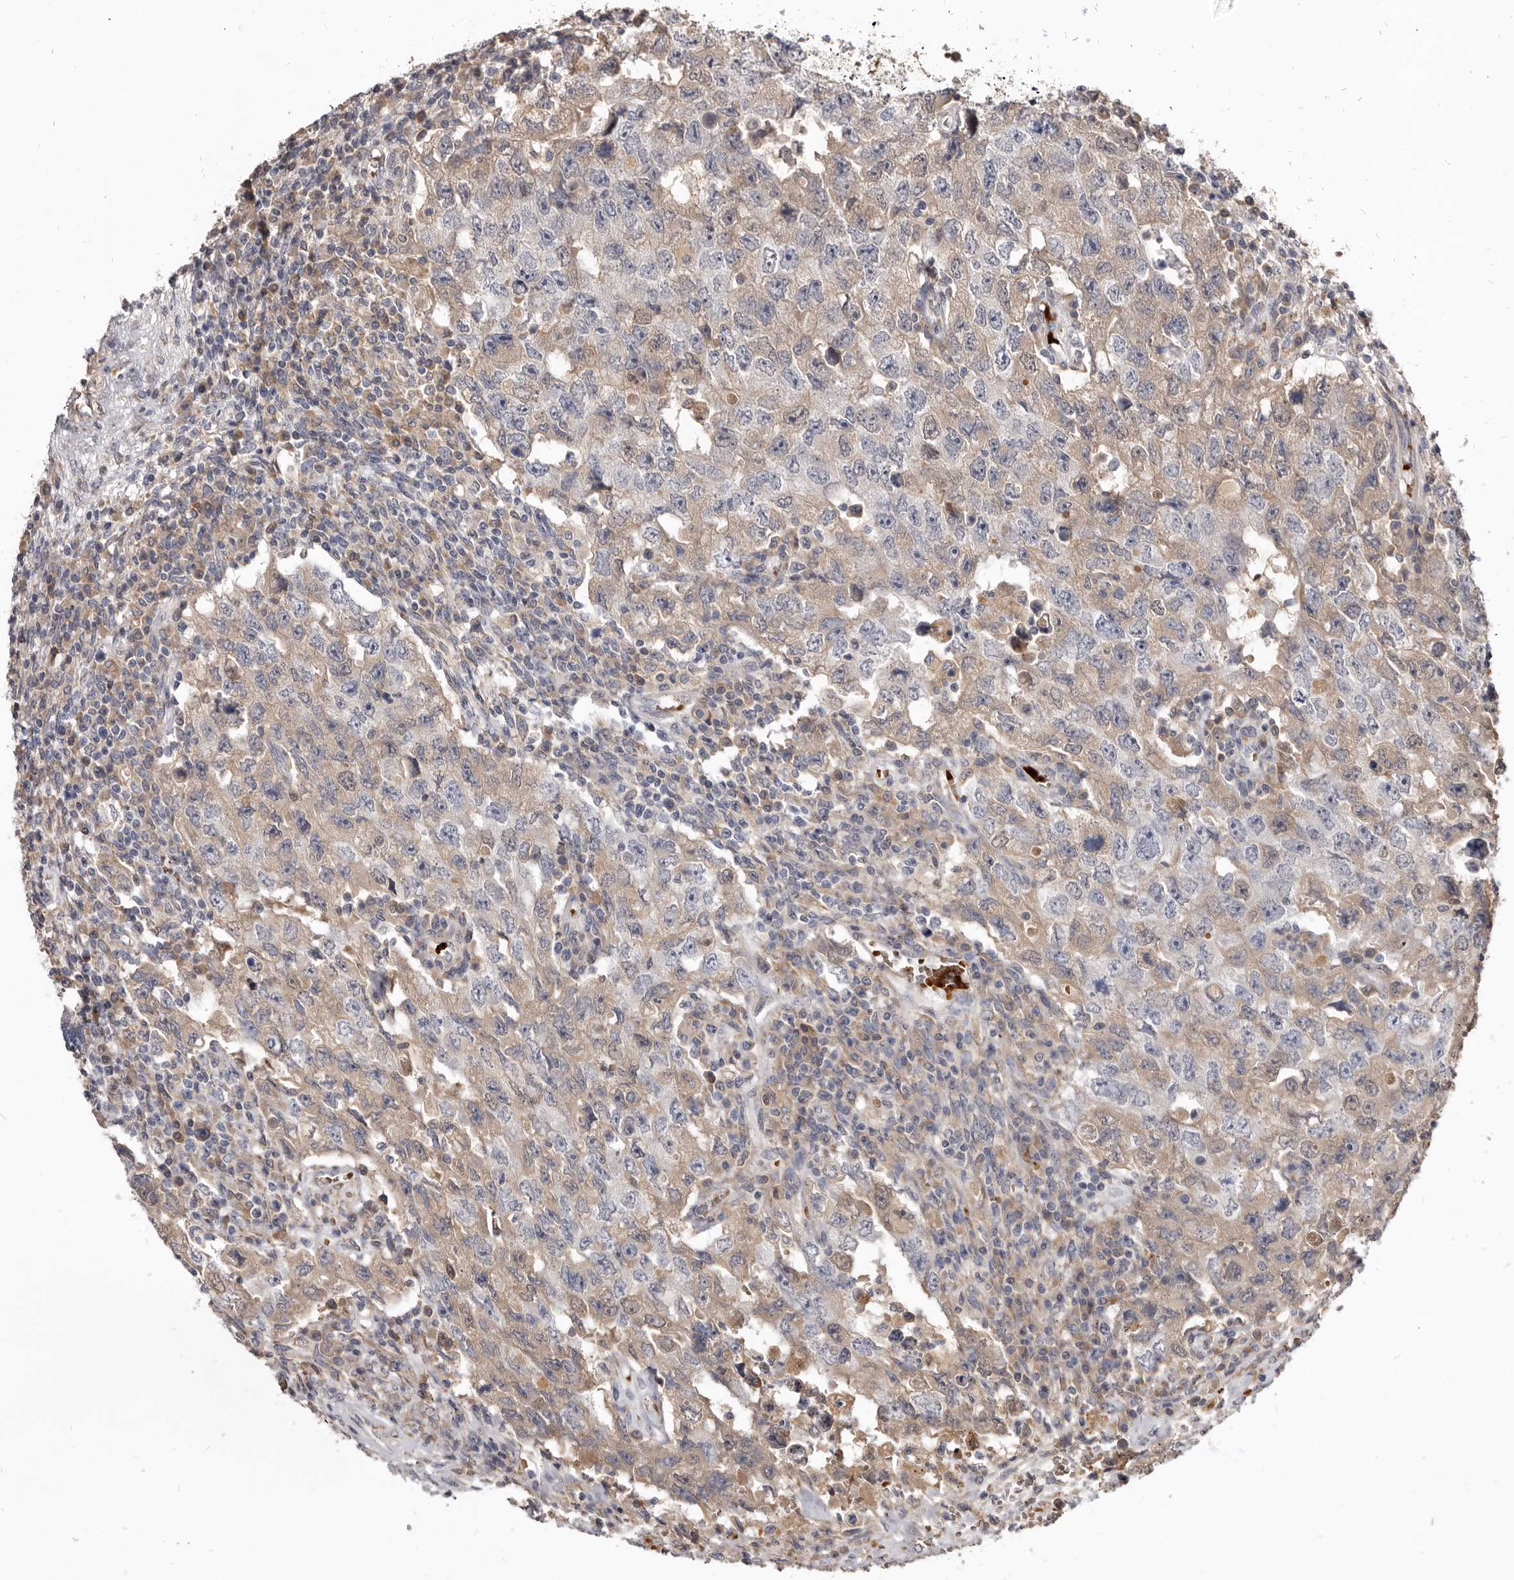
{"staining": {"intensity": "weak", "quantity": "25%-75%", "location": "cytoplasmic/membranous"}, "tissue": "testis cancer", "cell_type": "Tumor cells", "image_type": "cancer", "snomed": [{"axis": "morphology", "description": "Carcinoma, Embryonal, NOS"}, {"axis": "topography", "description": "Testis"}], "caption": "A histopathology image of human testis cancer stained for a protein exhibits weak cytoplasmic/membranous brown staining in tumor cells. Nuclei are stained in blue.", "gene": "NENF", "patient": {"sex": "male", "age": 26}}